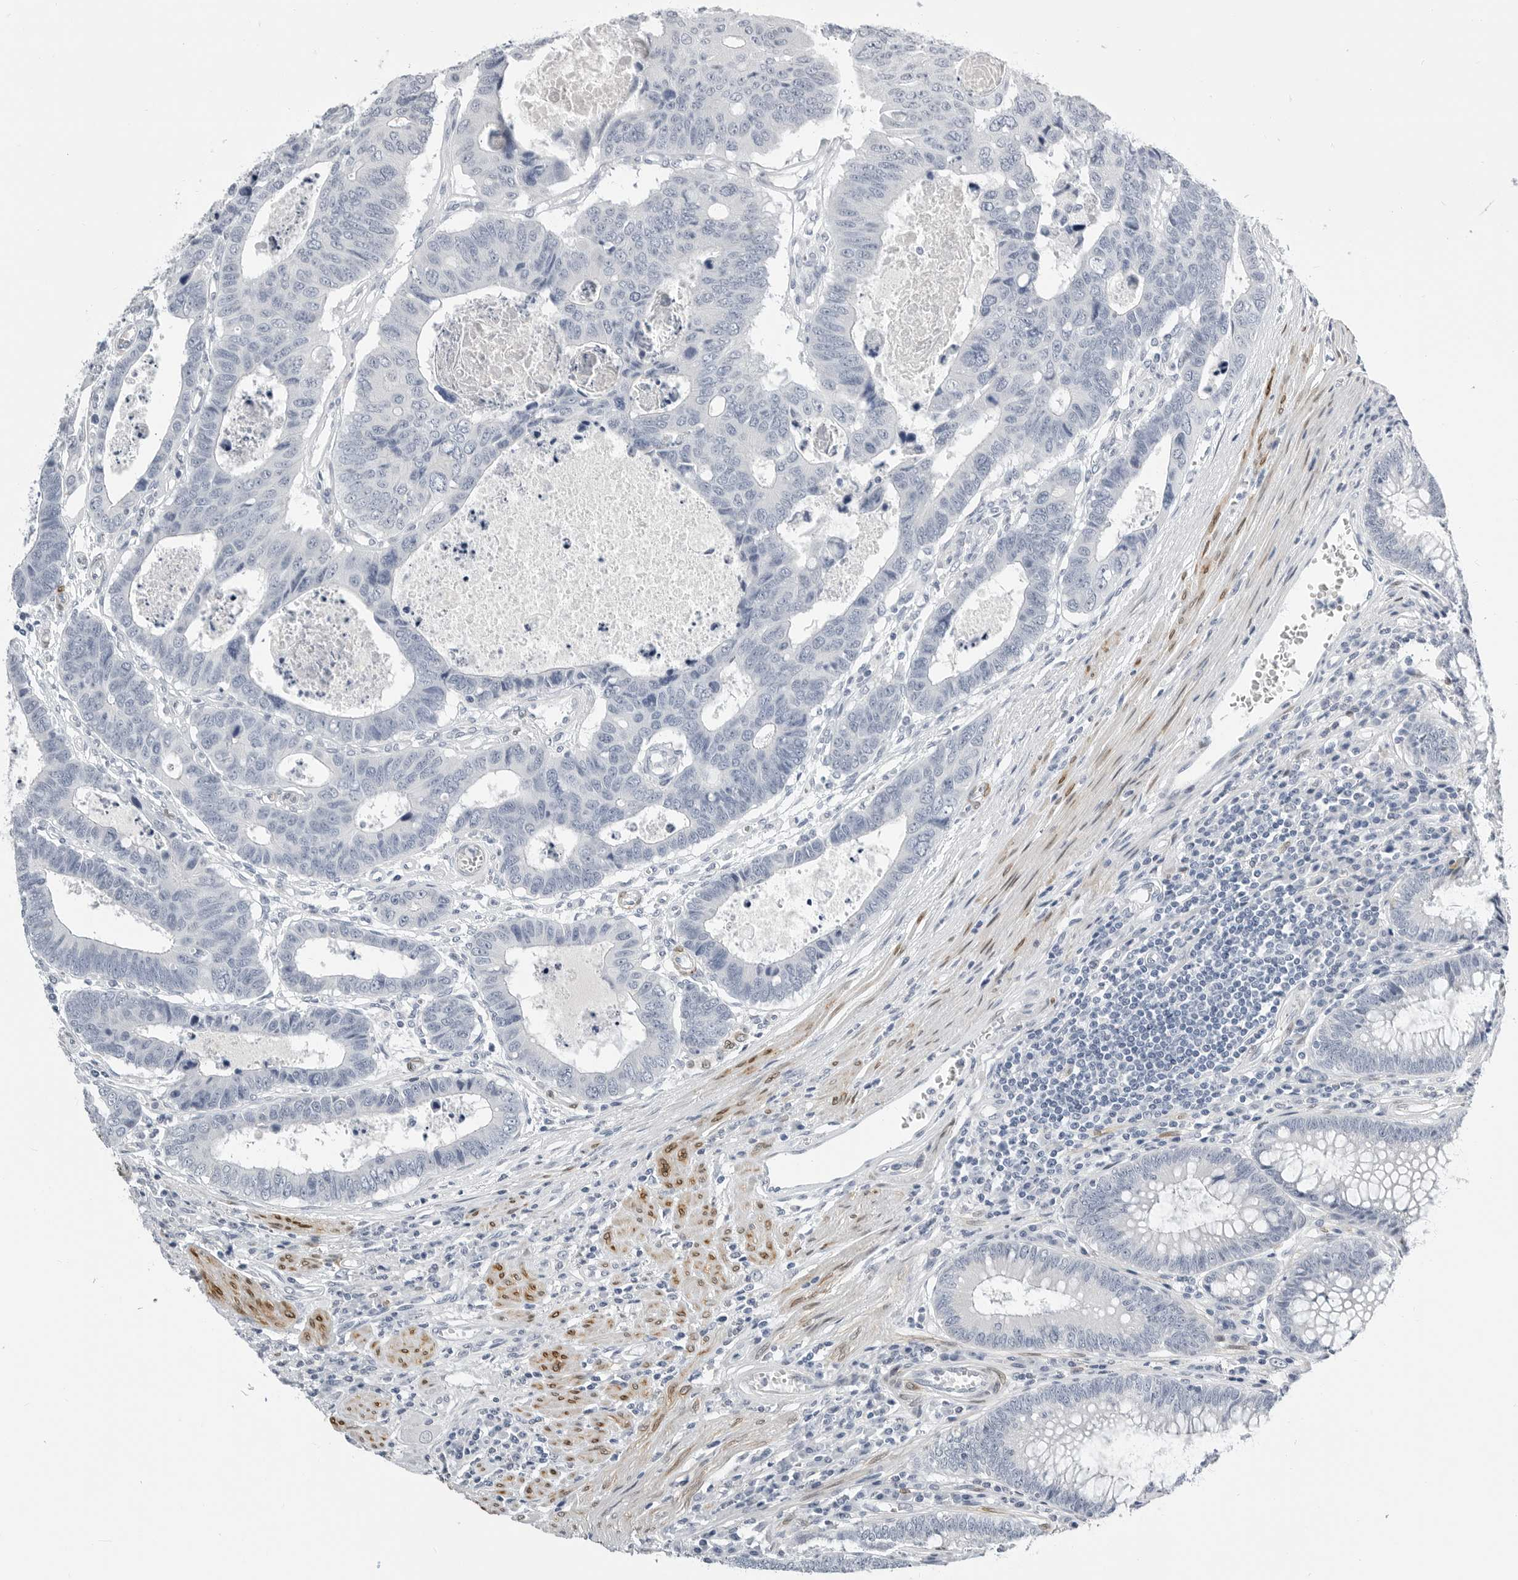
{"staining": {"intensity": "negative", "quantity": "none", "location": "none"}, "tissue": "colorectal cancer", "cell_type": "Tumor cells", "image_type": "cancer", "snomed": [{"axis": "morphology", "description": "Adenocarcinoma, NOS"}, {"axis": "topography", "description": "Rectum"}], "caption": "This is a micrograph of immunohistochemistry (IHC) staining of colorectal cancer, which shows no staining in tumor cells.", "gene": "PLN", "patient": {"sex": "male", "age": 84}}